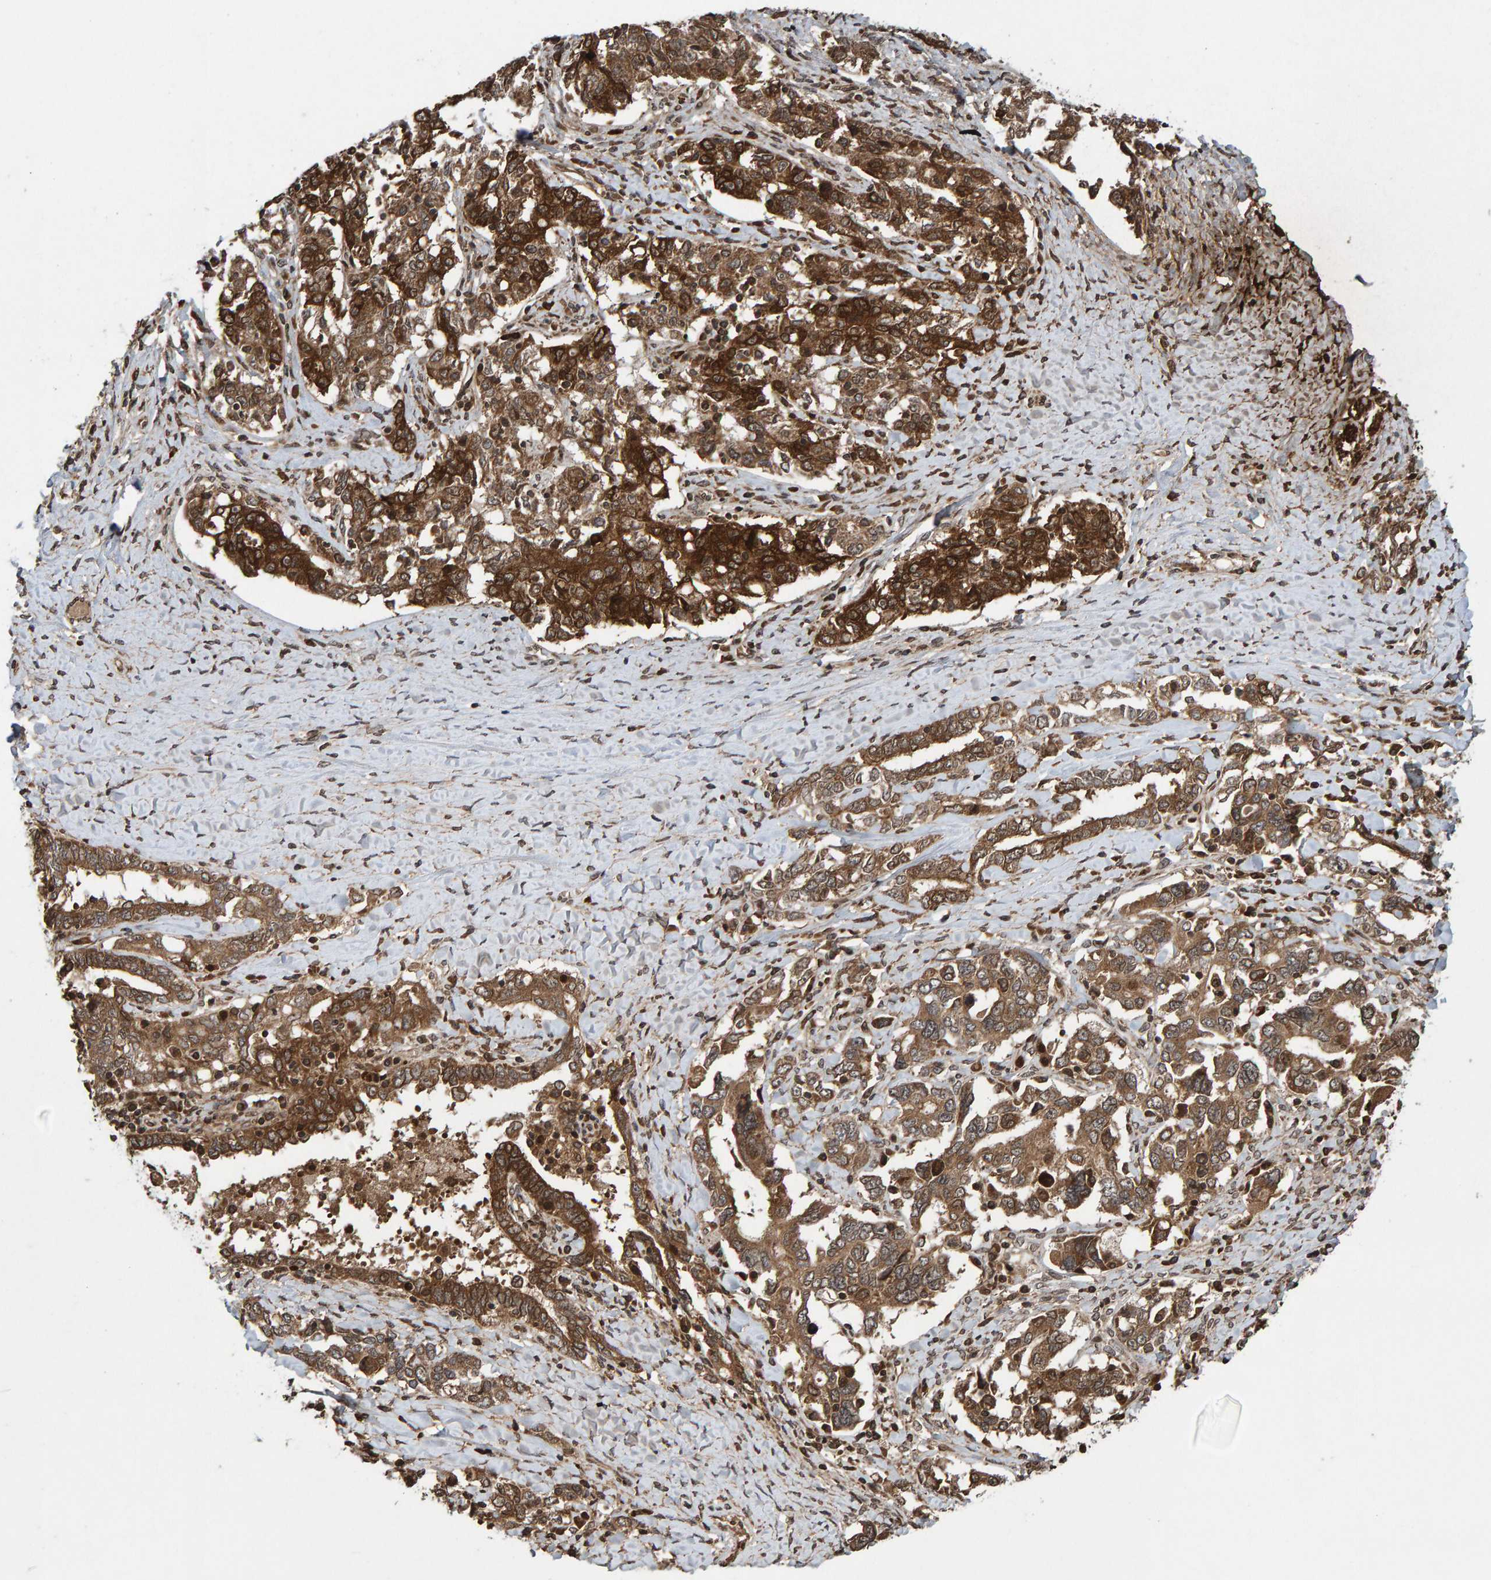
{"staining": {"intensity": "strong", "quantity": ">75%", "location": "cytoplasmic/membranous"}, "tissue": "ovarian cancer", "cell_type": "Tumor cells", "image_type": "cancer", "snomed": [{"axis": "morphology", "description": "Carcinoma, endometroid"}, {"axis": "topography", "description": "Ovary"}], "caption": "The image displays a brown stain indicating the presence of a protein in the cytoplasmic/membranous of tumor cells in ovarian cancer.", "gene": "GAB2", "patient": {"sex": "female", "age": 62}}